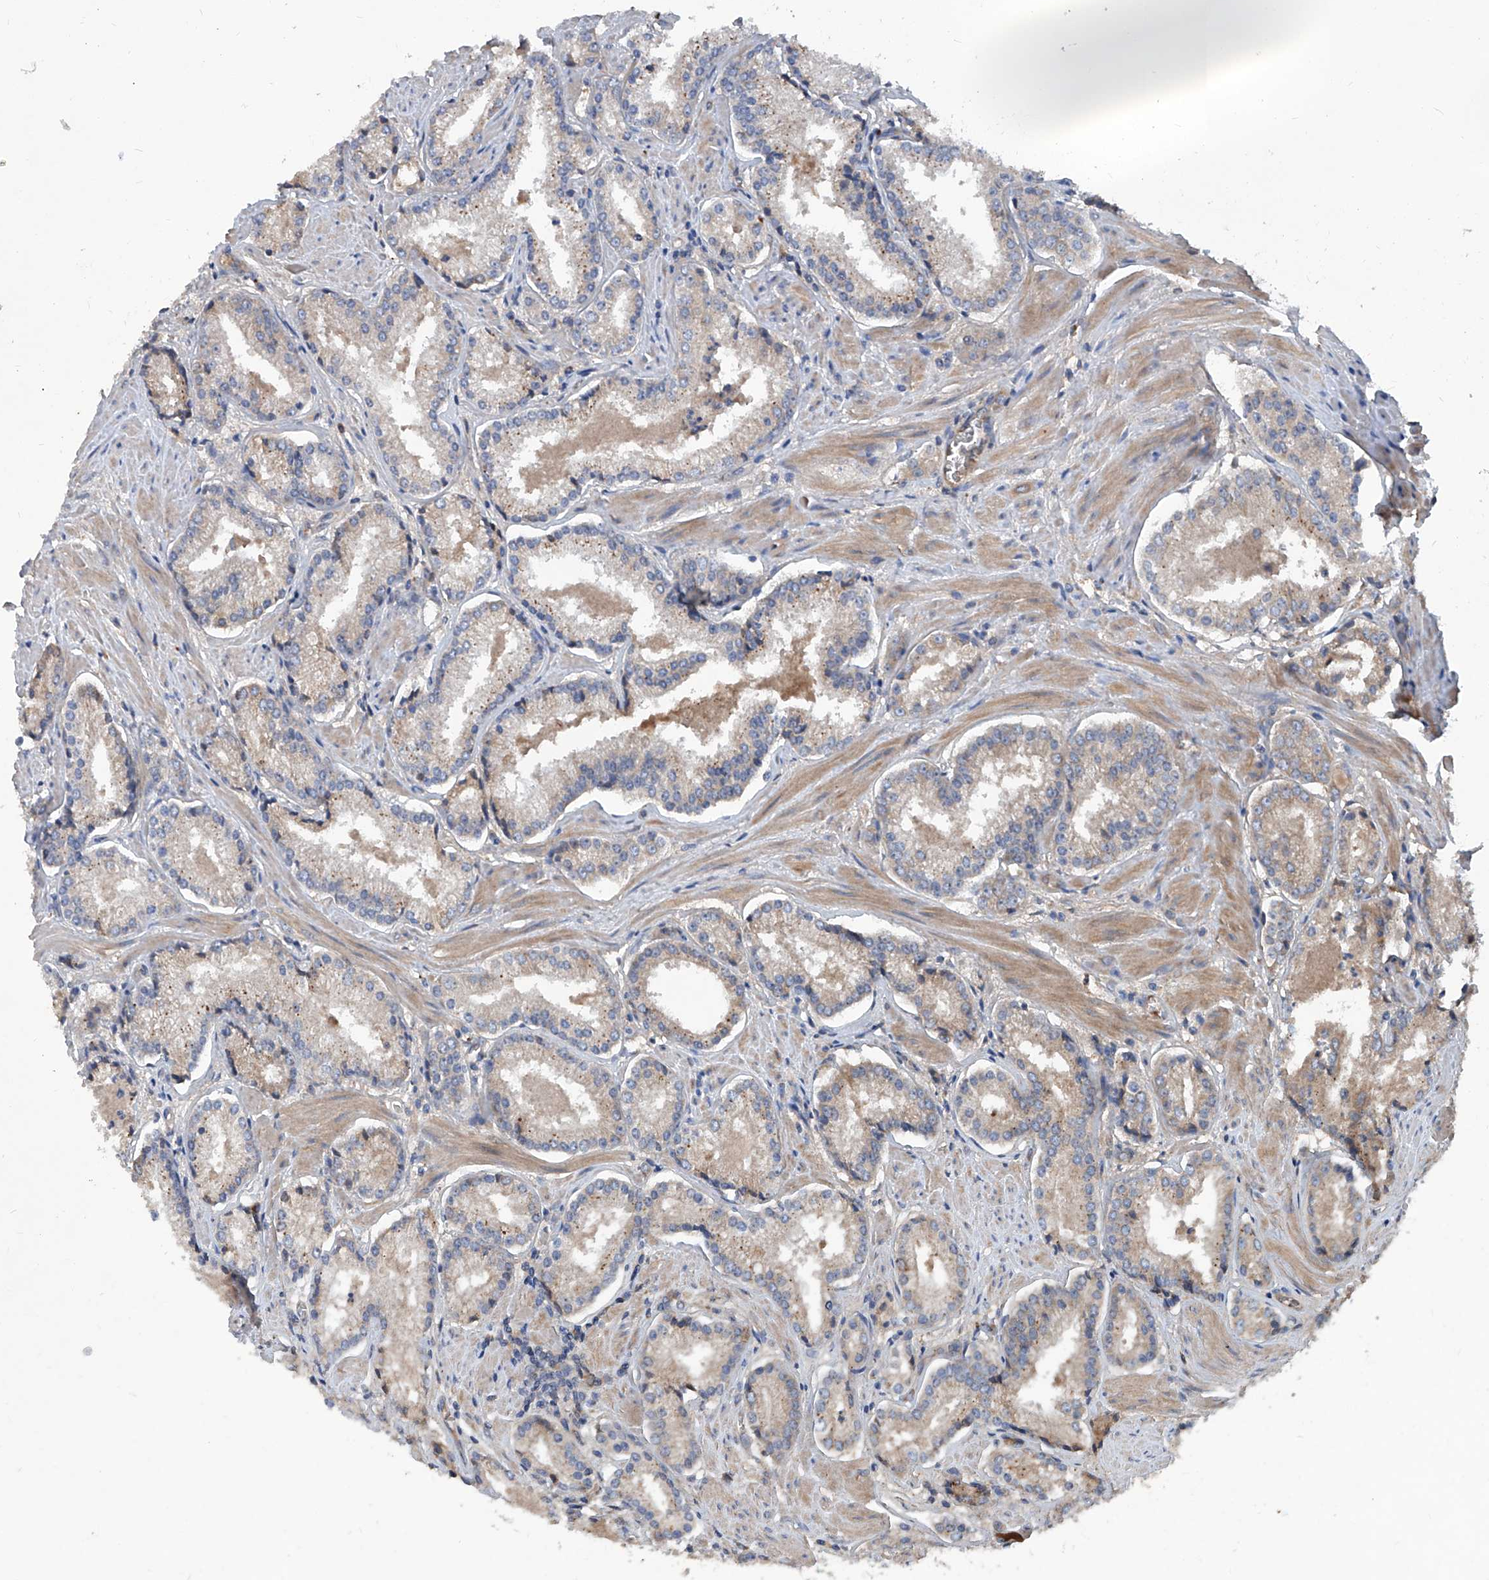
{"staining": {"intensity": "weak", "quantity": "<25%", "location": "cytoplasmic/membranous"}, "tissue": "prostate cancer", "cell_type": "Tumor cells", "image_type": "cancer", "snomed": [{"axis": "morphology", "description": "Adenocarcinoma, Low grade"}, {"axis": "topography", "description": "Prostate"}], "caption": "This micrograph is of prostate adenocarcinoma (low-grade) stained with immunohistochemistry (IHC) to label a protein in brown with the nuclei are counter-stained blue. There is no staining in tumor cells.", "gene": "ASCC3", "patient": {"sex": "male", "age": 54}}